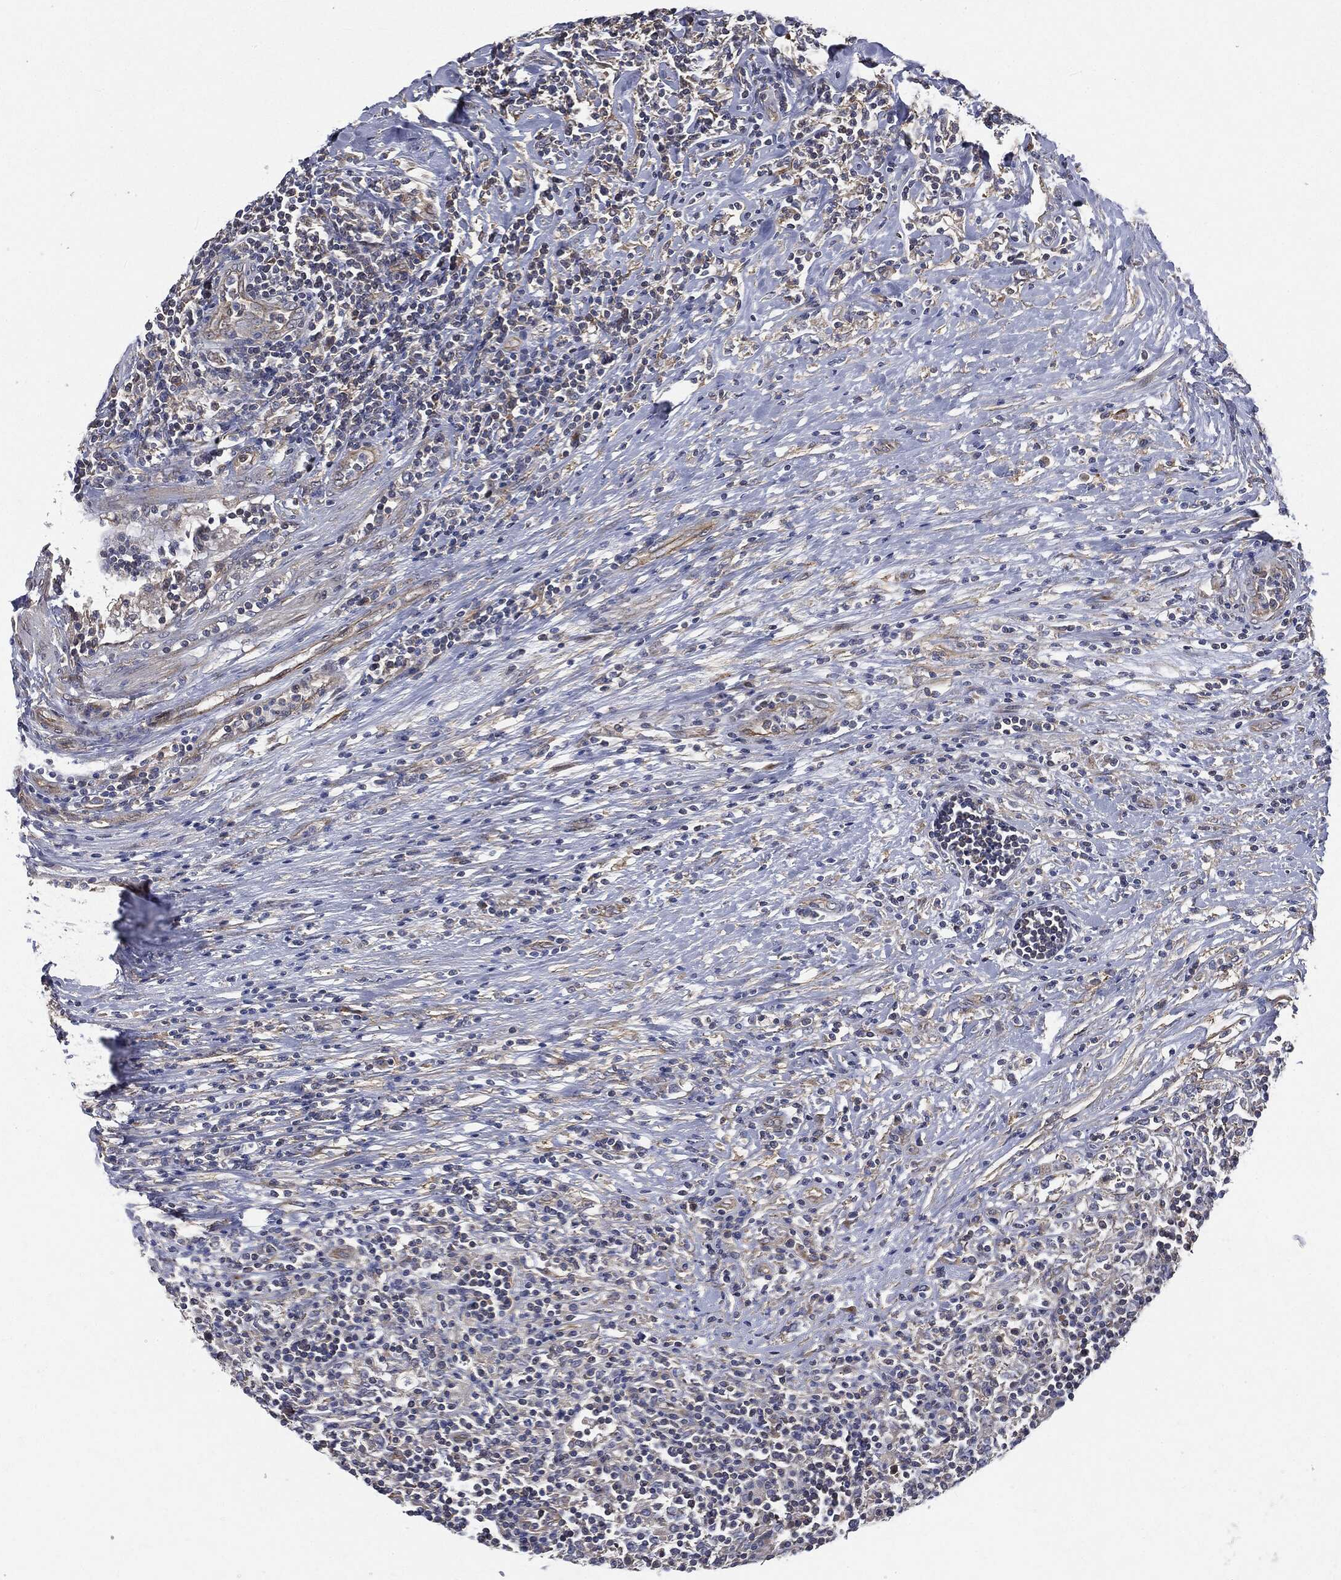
{"staining": {"intensity": "negative", "quantity": "none", "location": "none"}, "tissue": "lymphoma", "cell_type": "Tumor cells", "image_type": "cancer", "snomed": [{"axis": "morphology", "description": "Malignant lymphoma, non-Hodgkin's type, High grade"}, {"axis": "topography", "description": "Lymph node"}], "caption": "Immunohistochemistry (IHC) of human high-grade malignant lymphoma, non-Hodgkin's type shows no expression in tumor cells.", "gene": "EPS15L1", "patient": {"sex": "female", "age": 84}}